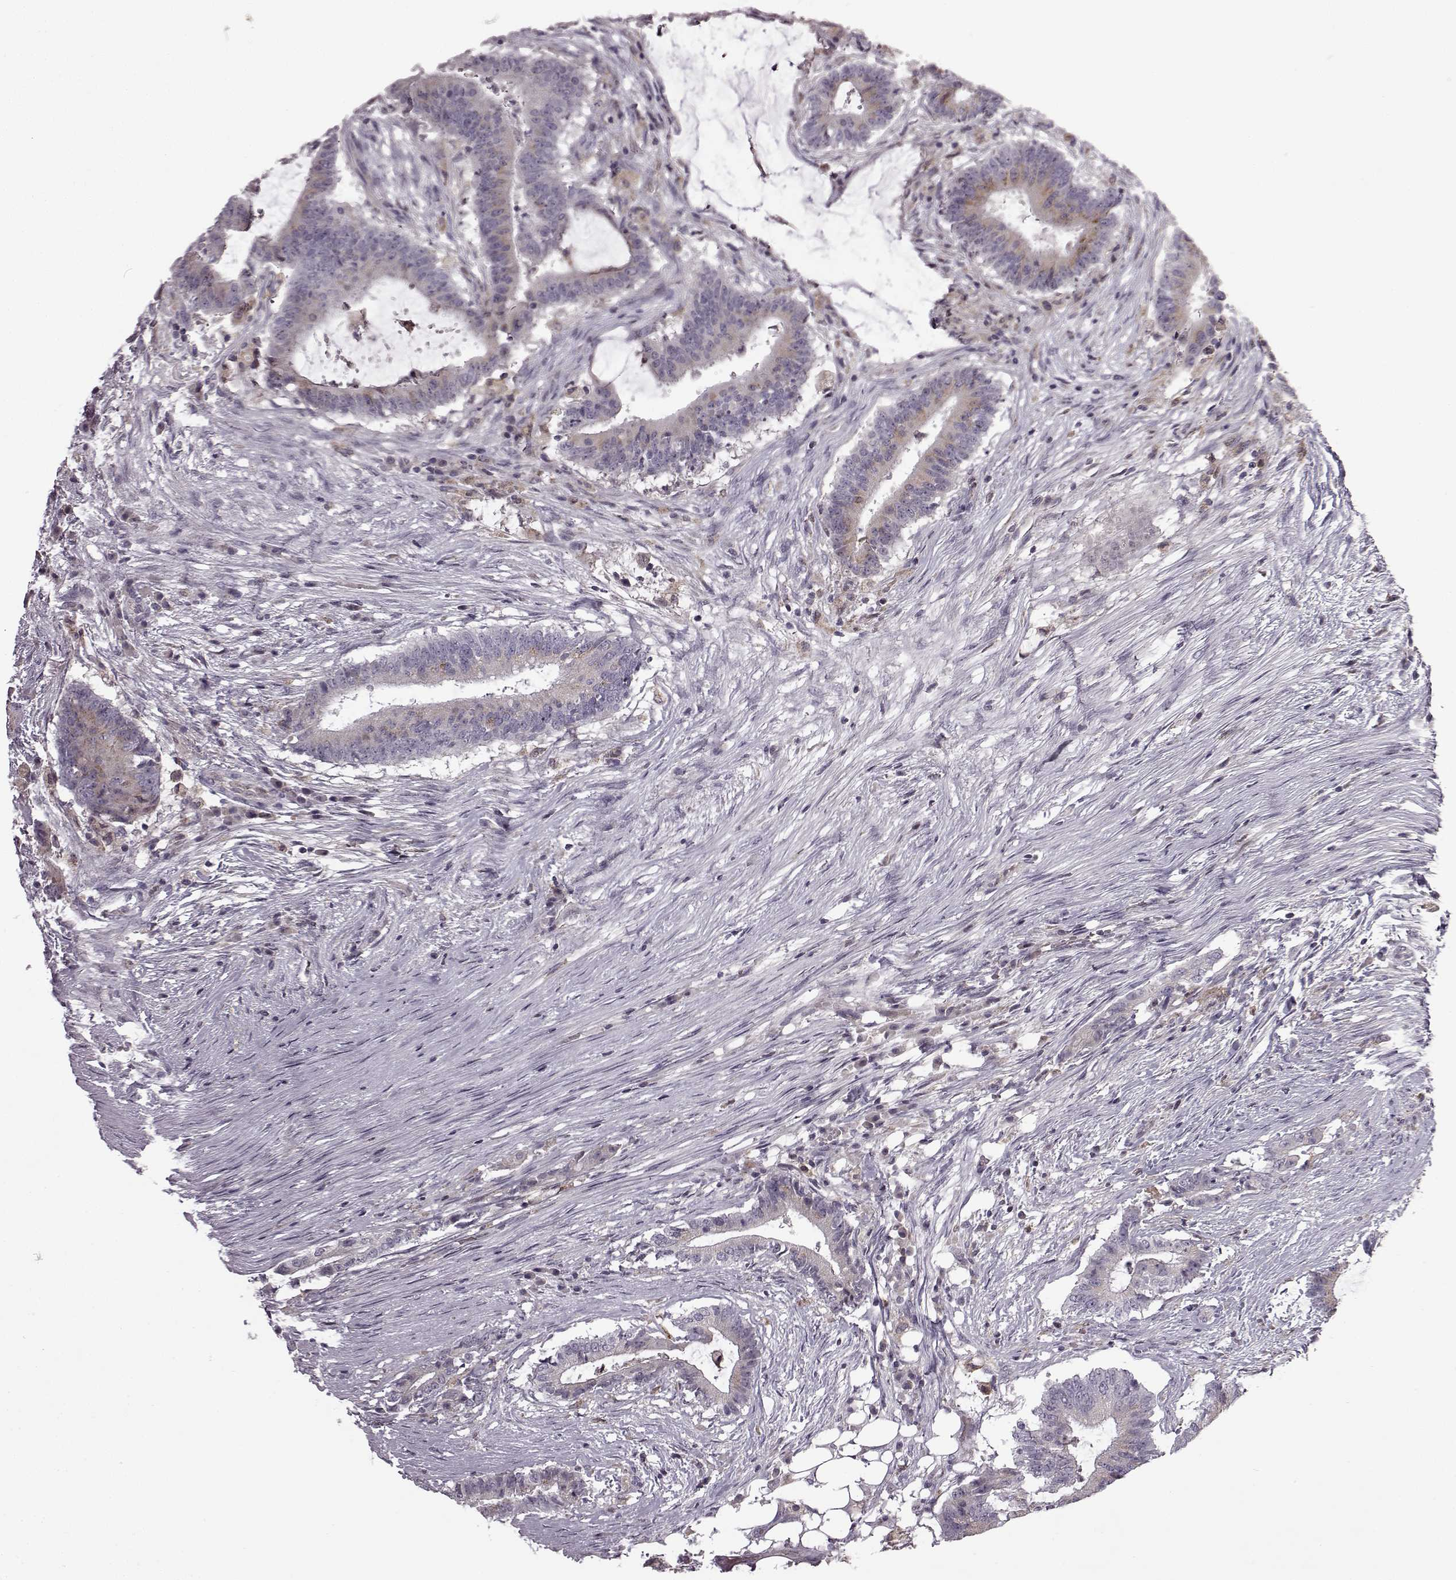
{"staining": {"intensity": "weak", "quantity": "<25%", "location": "cytoplasmic/membranous"}, "tissue": "colorectal cancer", "cell_type": "Tumor cells", "image_type": "cancer", "snomed": [{"axis": "morphology", "description": "Adenocarcinoma, NOS"}, {"axis": "topography", "description": "Colon"}], "caption": "Image shows no significant protein expression in tumor cells of colorectal cancer. (Brightfield microscopy of DAB immunohistochemistry (IHC) at high magnification).", "gene": "B3GNT6", "patient": {"sex": "female", "age": 43}}